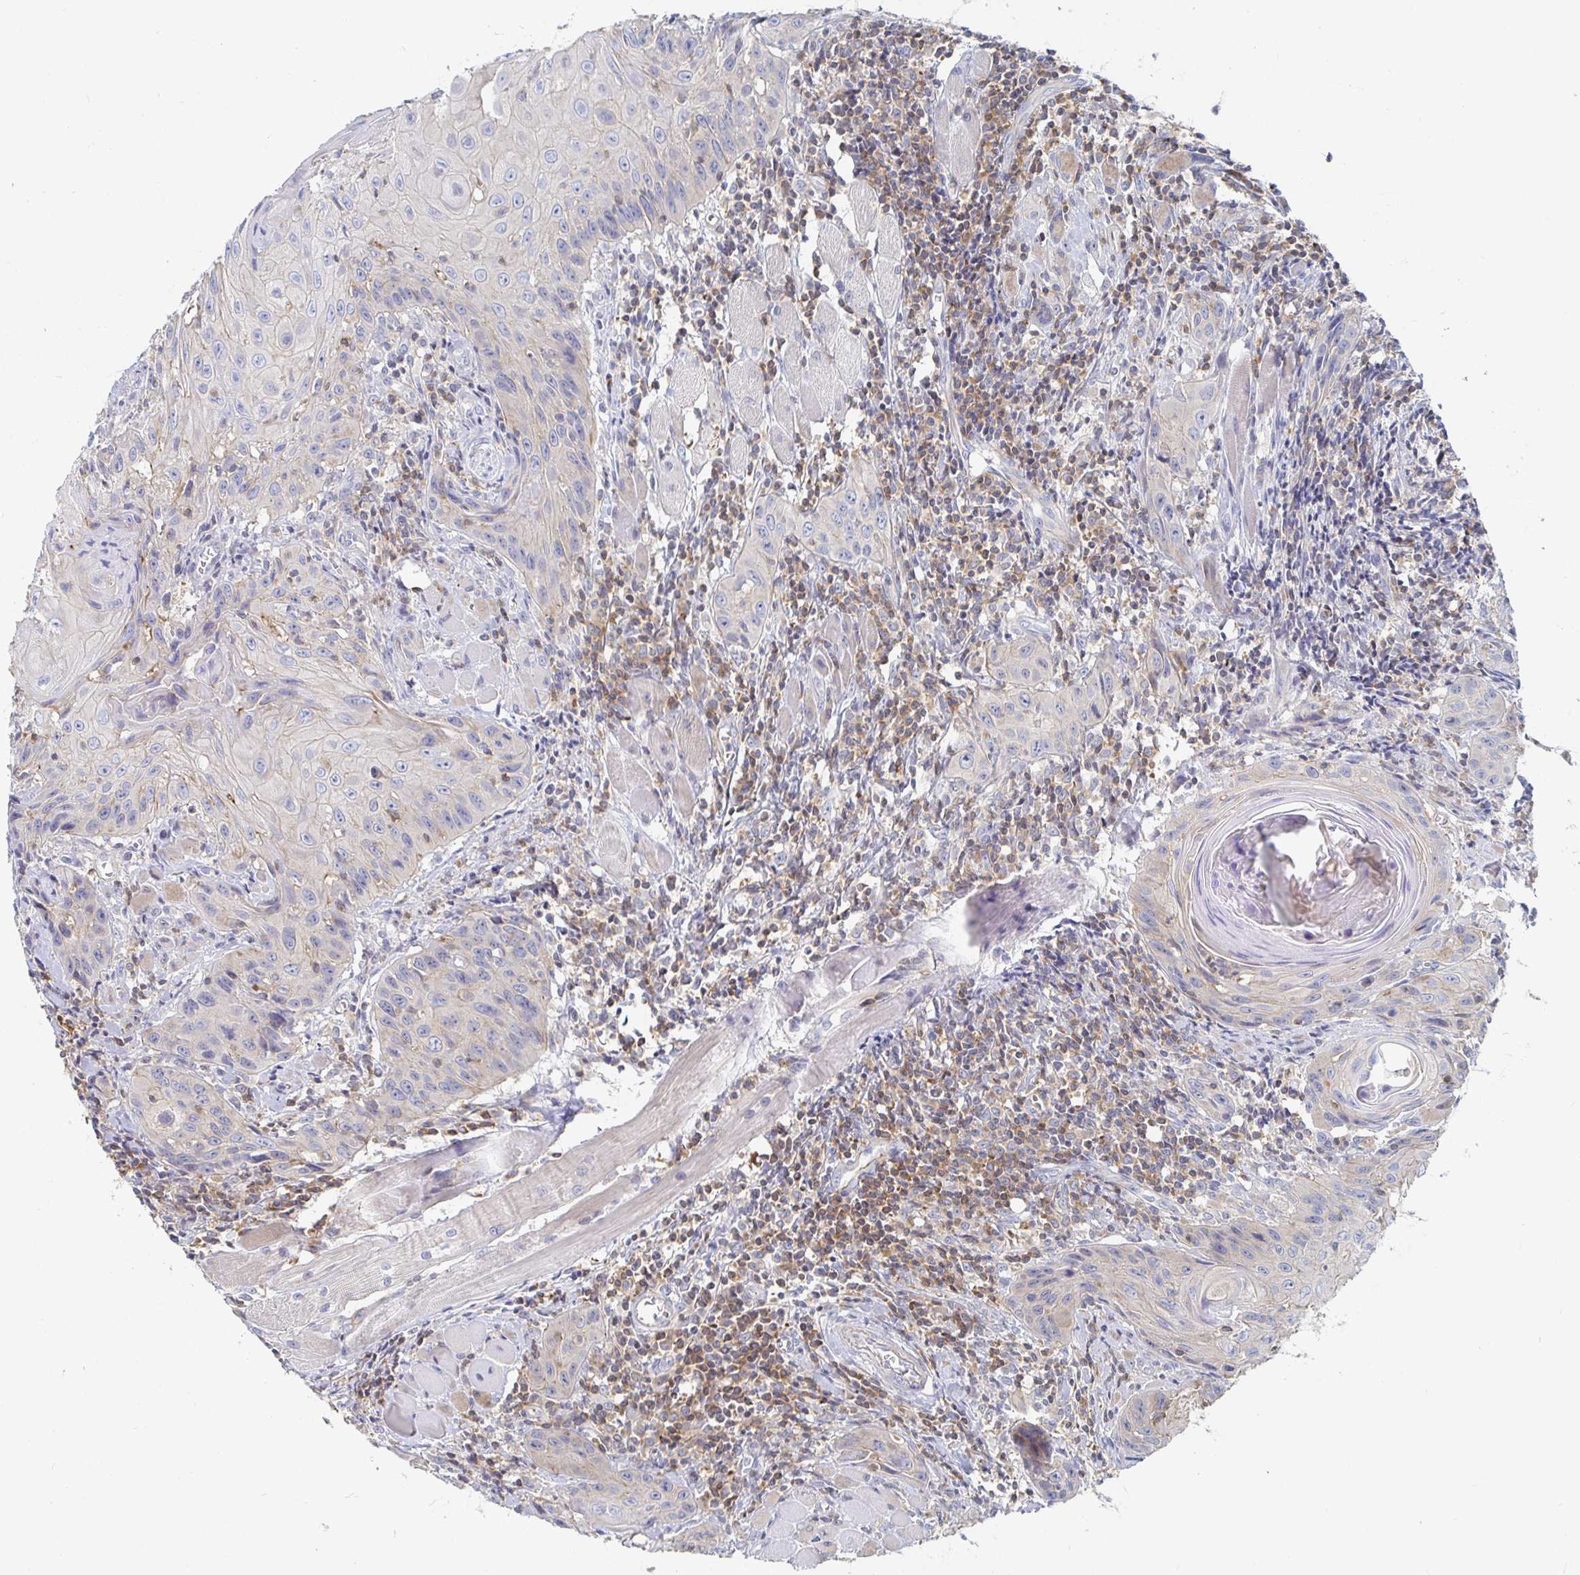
{"staining": {"intensity": "weak", "quantity": "<25%", "location": "cytoplasmic/membranous"}, "tissue": "head and neck cancer", "cell_type": "Tumor cells", "image_type": "cancer", "snomed": [{"axis": "morphology", "description": "Squamous cell carcinoma, NOS"}, {"axis": "topography", "description": "Oral tissue"}, {"axis": "topography", "description": "Head-Neck"}], "caption": "High power microscopy histopathology image of an immunohistochemistry photomicrograph of head and neck cancer (squamous cell carcinoma), revealing no significant expression in tumor cells.", "gene": "PIK3CD", "patient": {"sex": "male", "age": 58}}